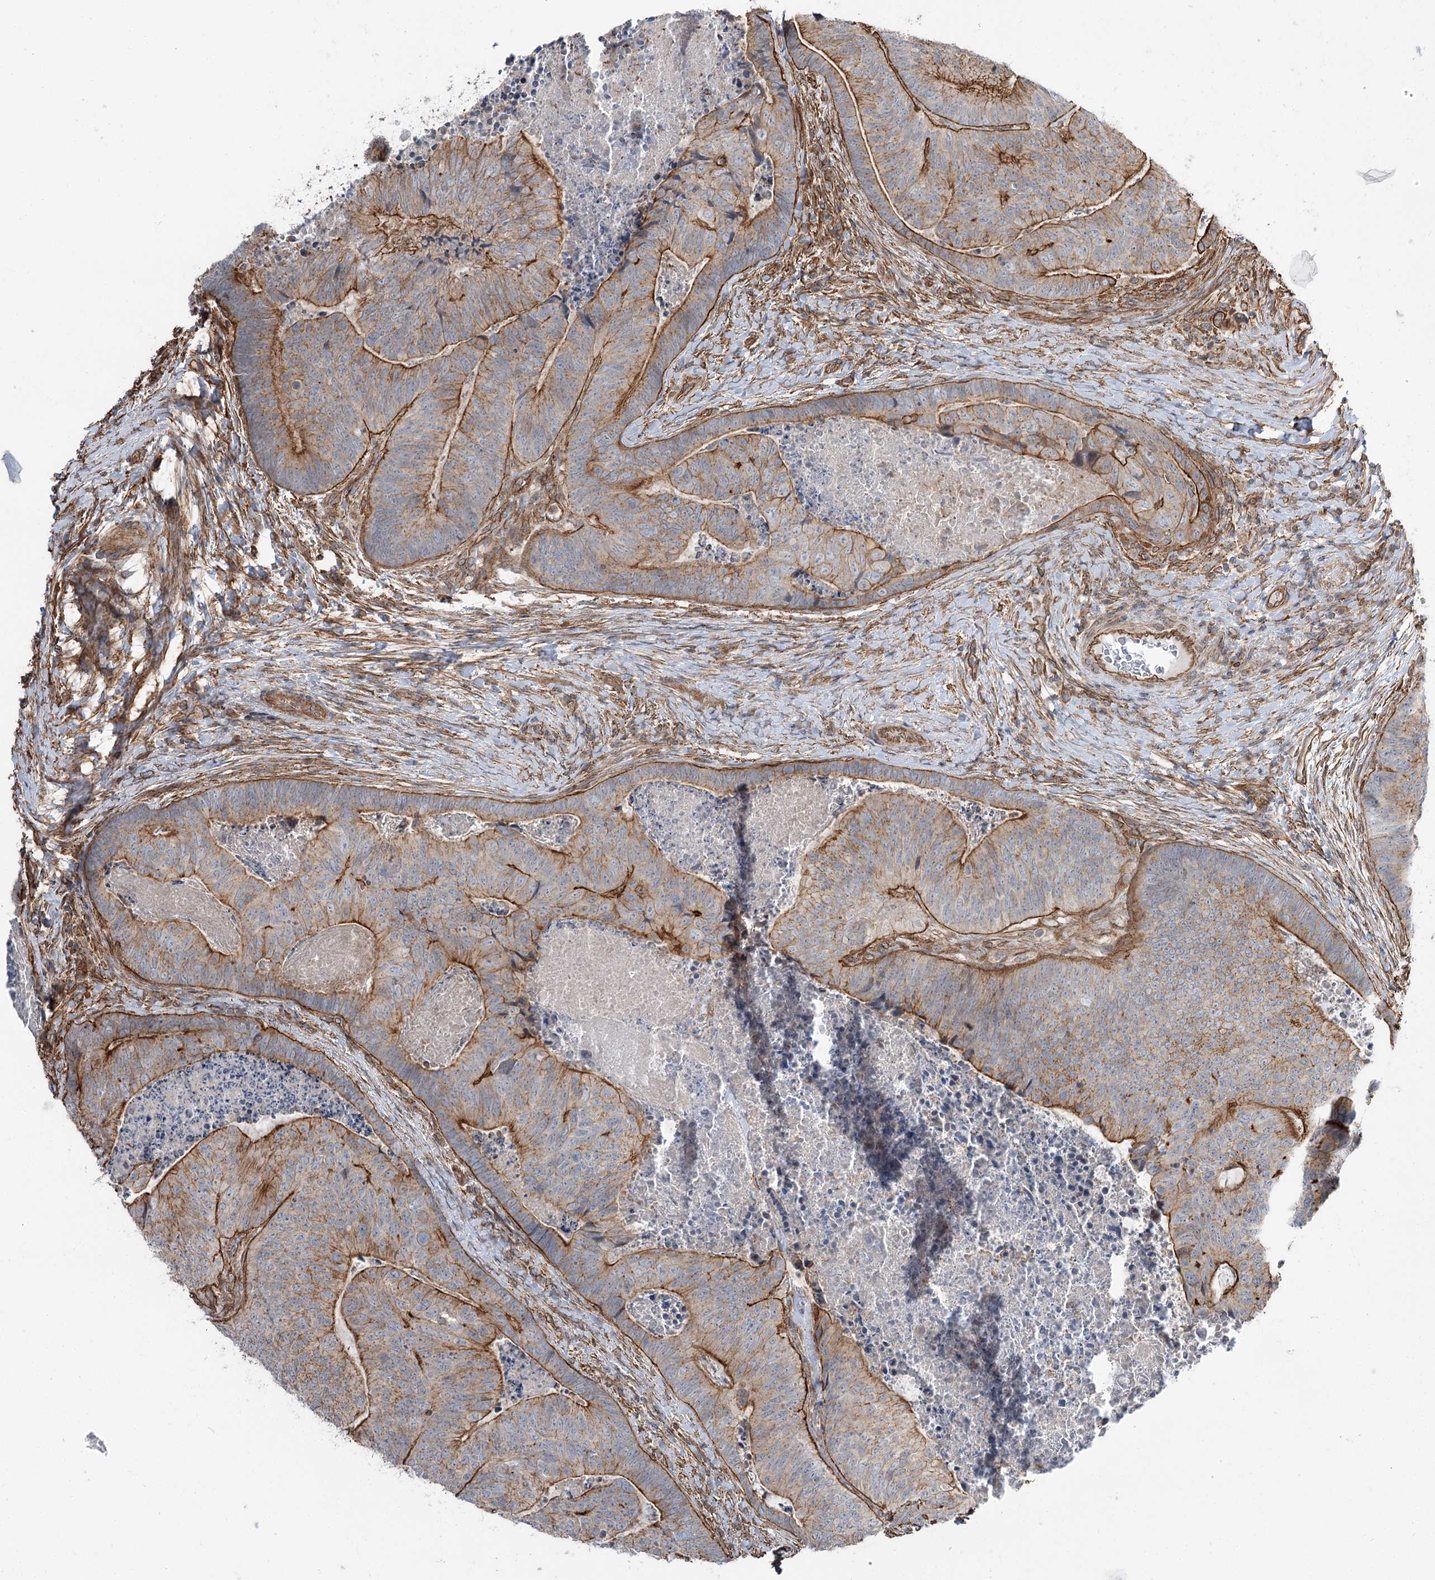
{"staining": {"intensity": "moderate", "quantity": ">75%", "location": "cytoplasmic/membranous"}, "tissue": "colorectal cancer", "cell_type": "Tumor cells", "image_type": "cancer", "snomed": [{"axis": "morphology", "description": "Adenocarcinoma, NOS"}, {"axis": "topography", "description": "Colon"}], "caption": "Brown immunohistochemical staining in adenocarcinoma (colorectal) reveals moderate cytoplasmic/membranous staining in about >75% of tumor cells.", "gene": "SH3BP5L", "patient": {"sex": "female", "age": 67}}